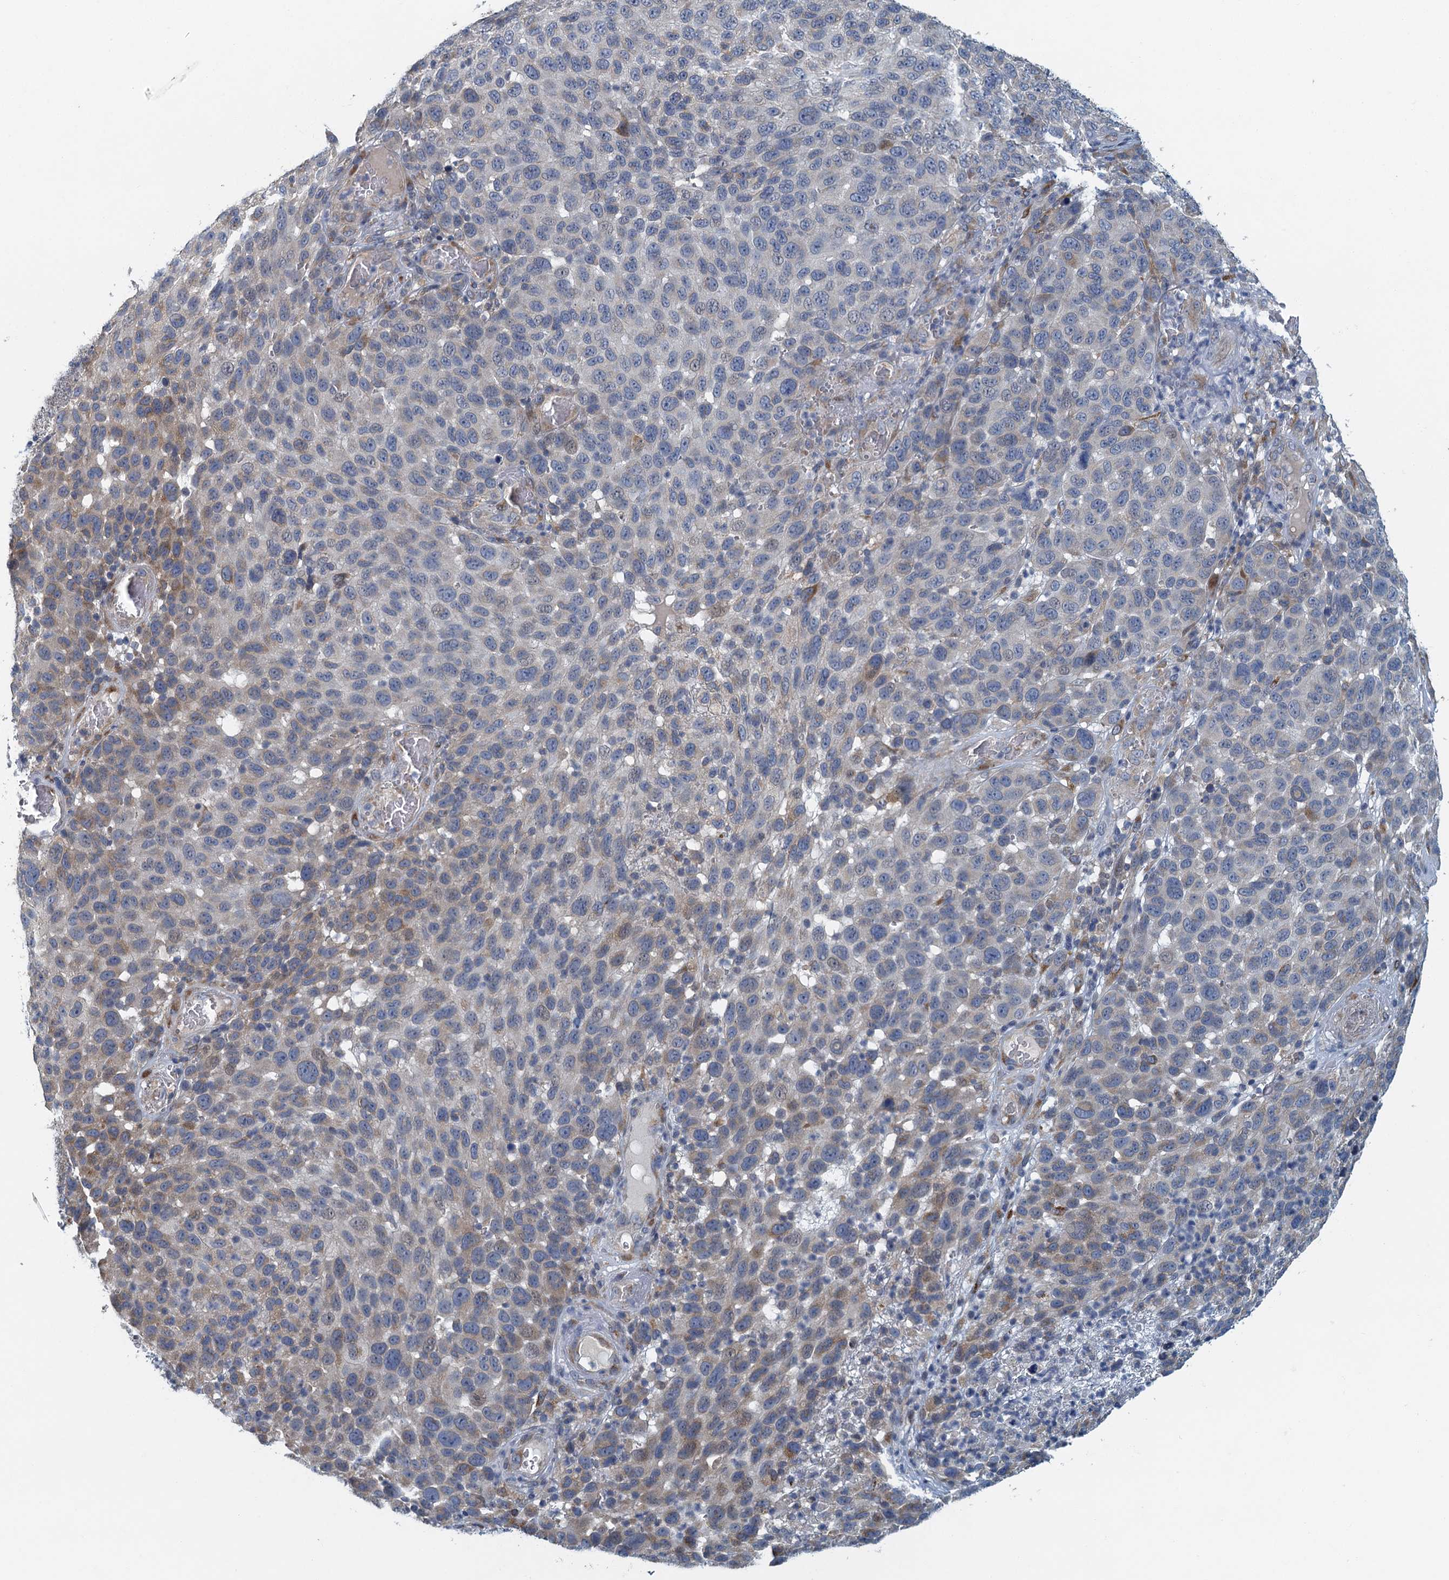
{"staining": {"intensity": "weak", "quantity": "<25%", "location": "cytoplasmic/membranous"}, "tissue": "melanoma", "cell_type": "Tumor cells", "image_type": "cancer", "snomed": [{"axis": "morphology", "description": "Malignant melanoma, NOS"}, {"axis": "topography", "description": "Skin"}], "caption": "Malignant melanoma was stained to show a protein in brown. There is no significant staining in tumor cells. (DAB immunohistochemistry, high magnification).", "gene": "ALG2", "patient": {"sex": "male", "age": 49}}